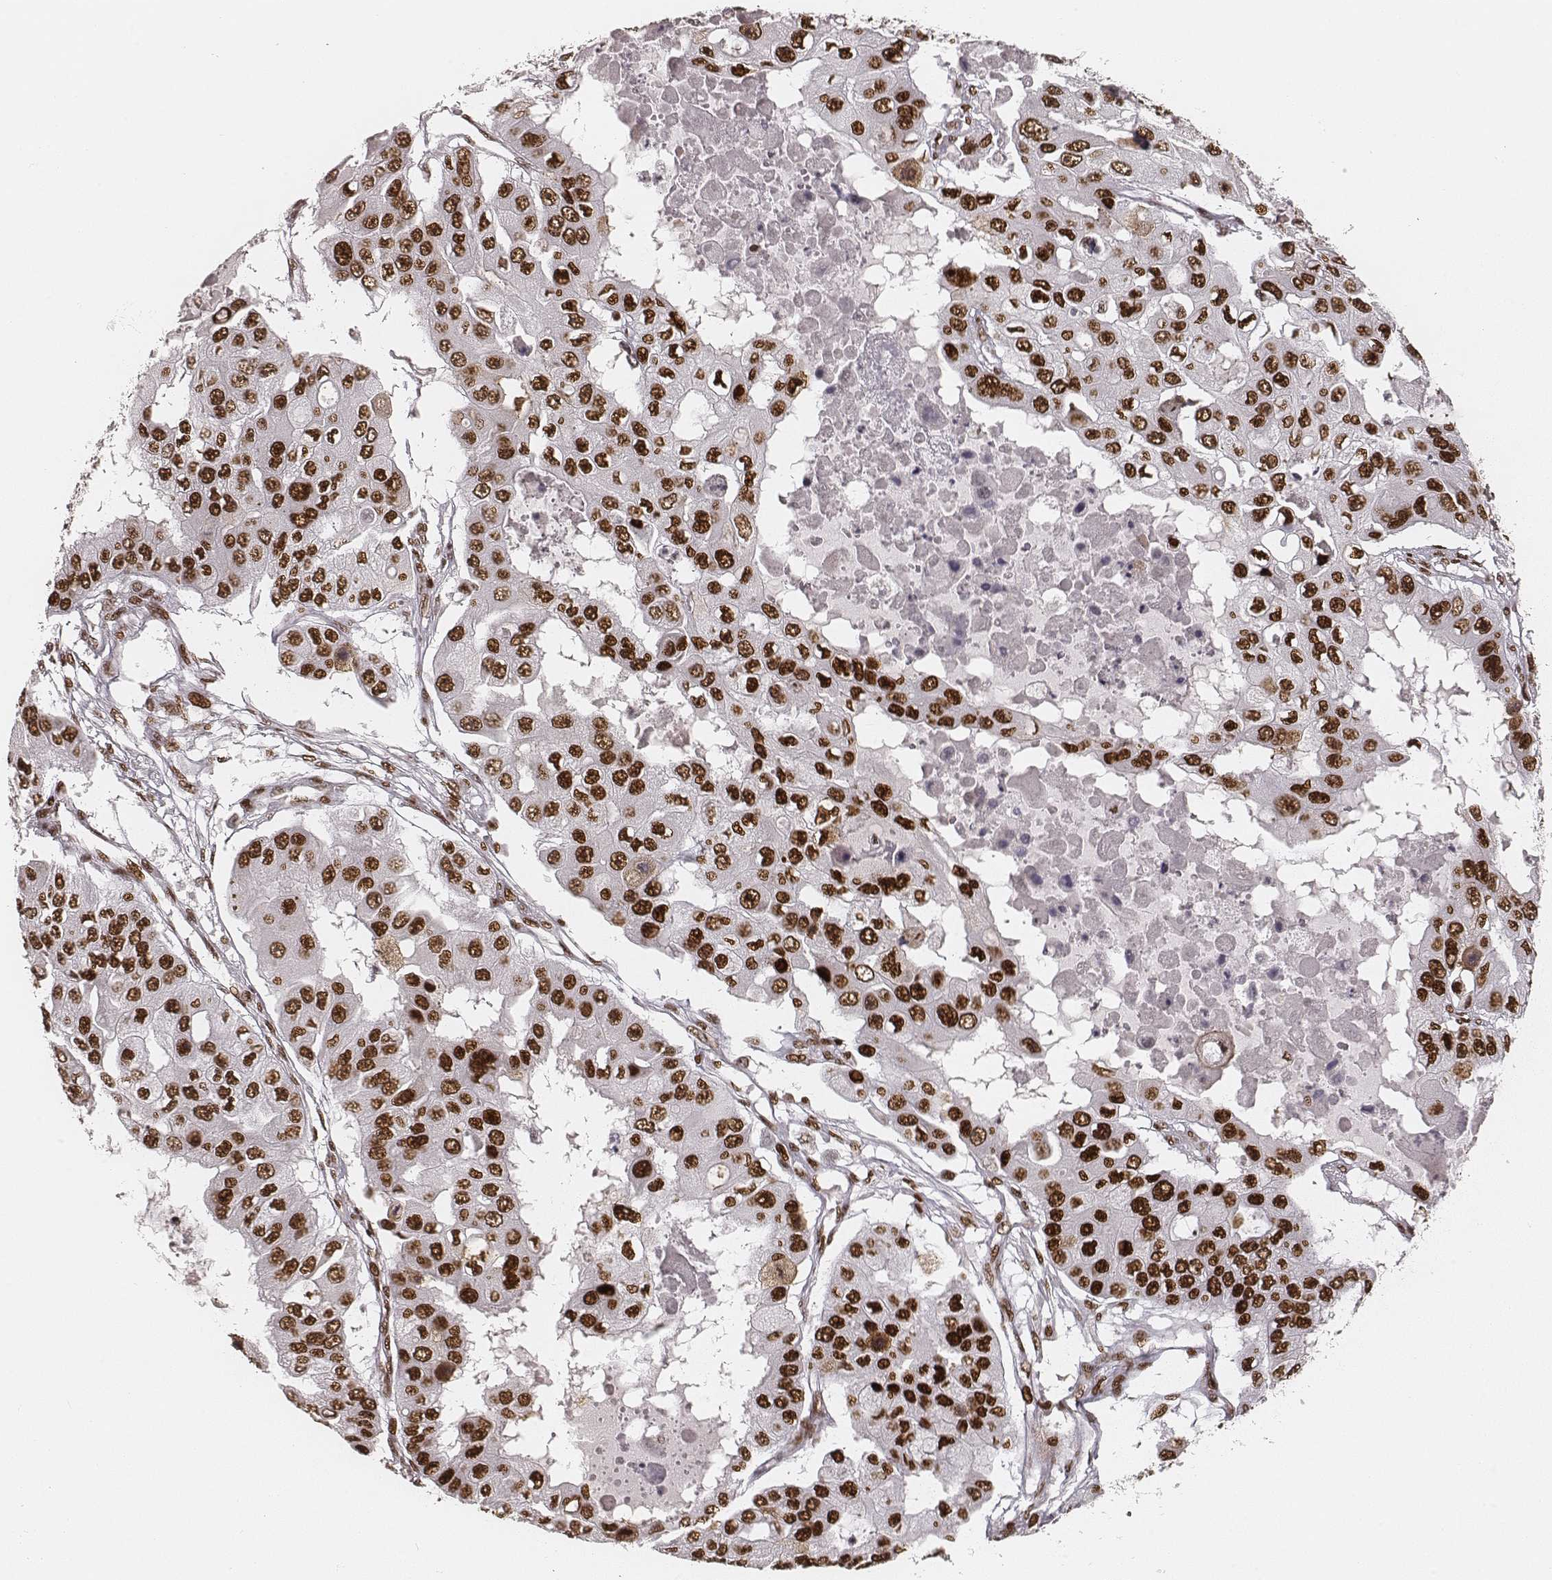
{"staining": {"intensity": "strong", "quantity": ">75%", "location": "nuclear"}, "tissue": "ovarian cancer", "cell_type": "Tumor cells", "image_type": "cancer", "snomed": [{"axis": "morphology", "description": "Cystadenocarcinoma, serous, NOS"}, {"axis": "topography", "description": "Ovary"}], "caption": "High-magnification brightfield microscopy of ovarian cancer (serous cystadenocarcinoma) stained with DAB (brown) and counterstained with hematoxylin (blue). tumor cells exhibit strong nuclear staining is present in approximately>75% of cells. Using DAB (3,3'-diaminobenzidine) (brown) and hematoxylin (blue) stains, captured at high magnification using brightfield microscopy.", "gene": "HNRNPC", "patient": {"sex": "female", "age": 56}}